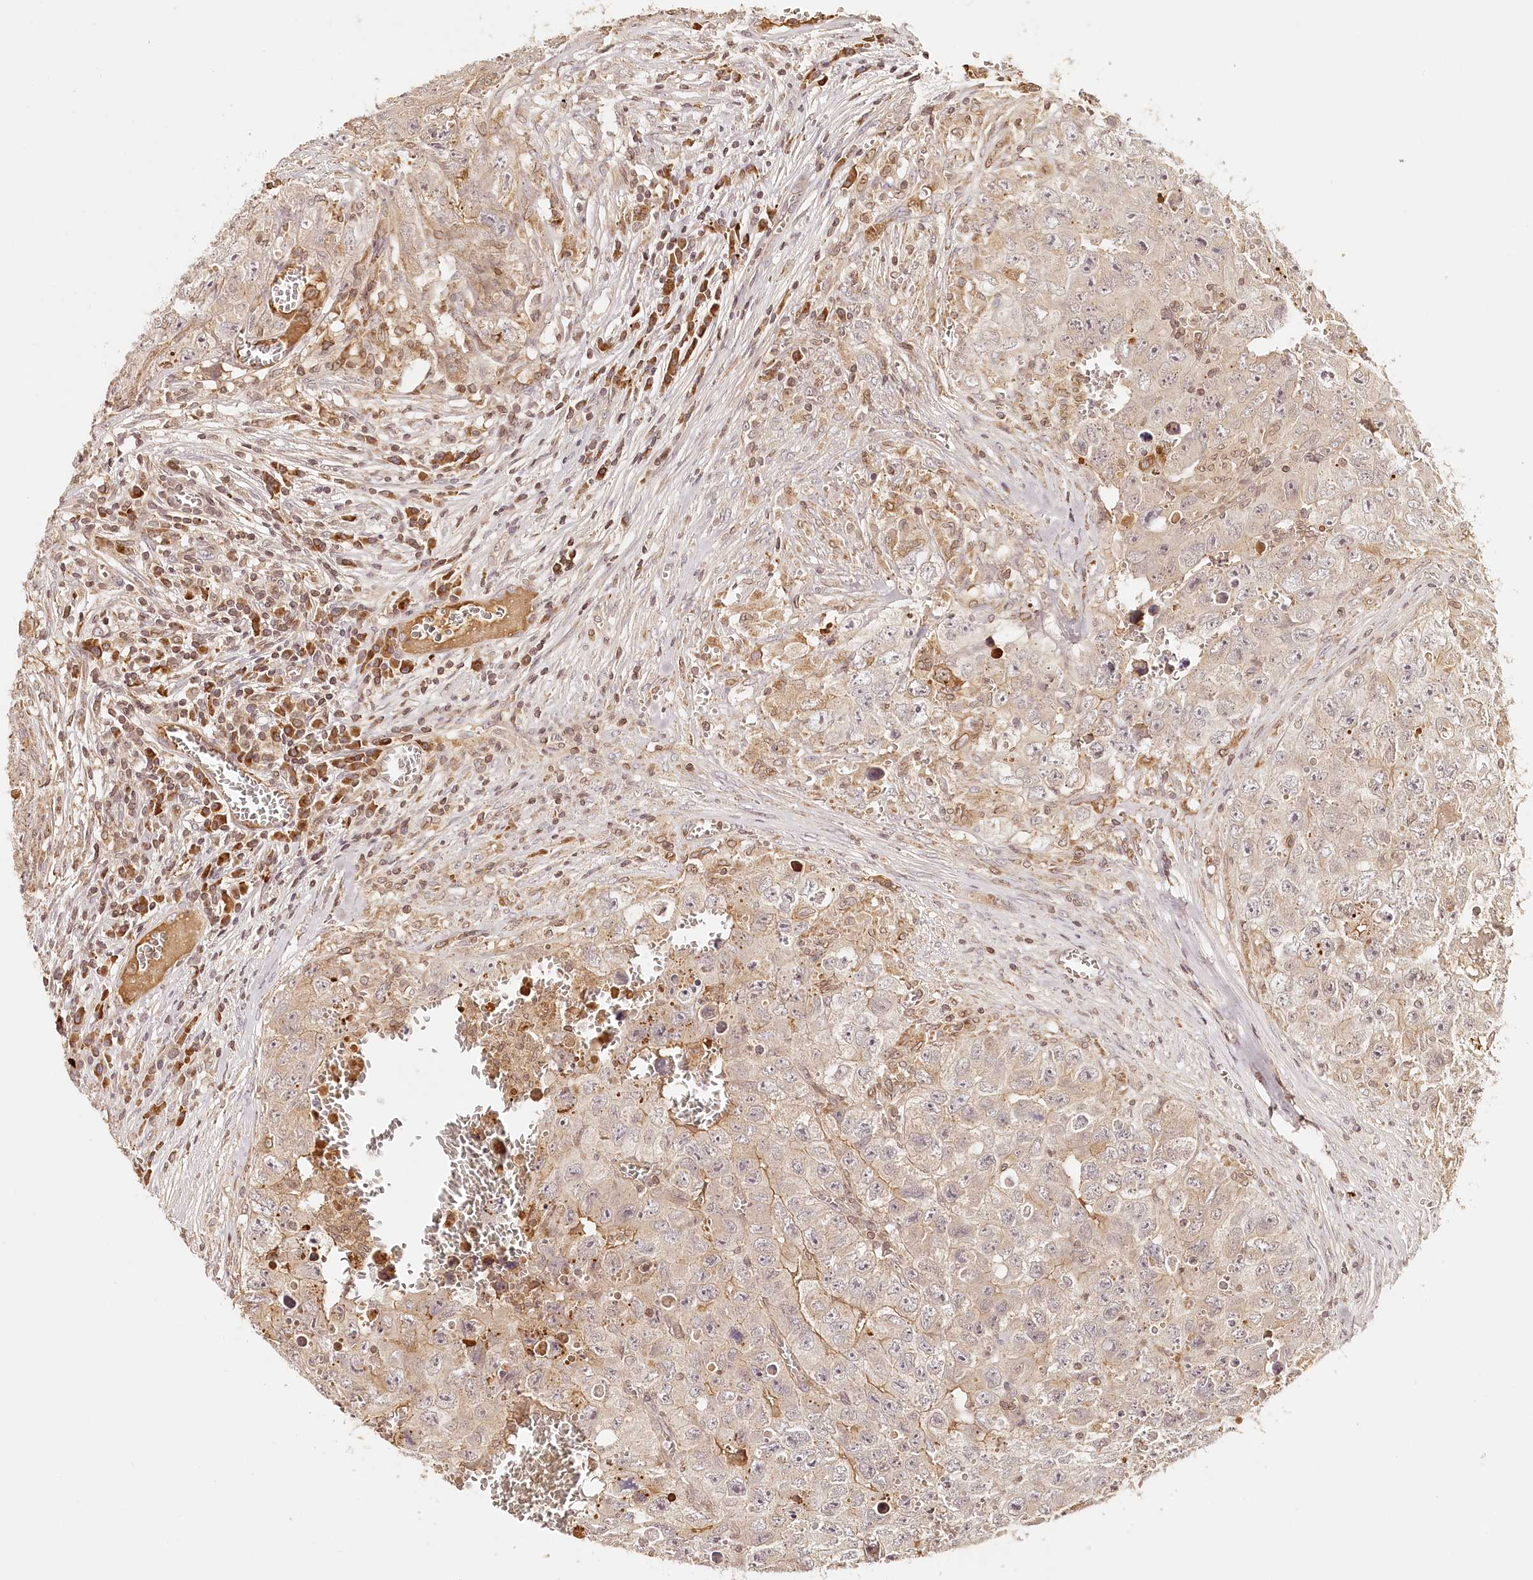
{"staining": {"intensity": "negative", "quantity": "none", "location": "none"}, "tissue": "testis cancer", "cell_type": "Tumor cells", "image_type": "cancer", "snomed": [{"axis": "morphology", "description": "Seminoma, NOS"}, {"axis": "morphology", "description": "Carcinoma, Embryonal, NOS"}, {"axis": "topography", "description": "Testis"}], "caption": "The immunohistochemistry (IHC) histopathology image has no significant positivity in tumor cells of testis cancer (seminoma) tissue. (DAB (3,3'-diaminobenzidine) immunohistochemistry (IHC) with hematoxylin counter stain).", "gene": "SYNGR1", "patient": {"sex": "male", "age": 43}}